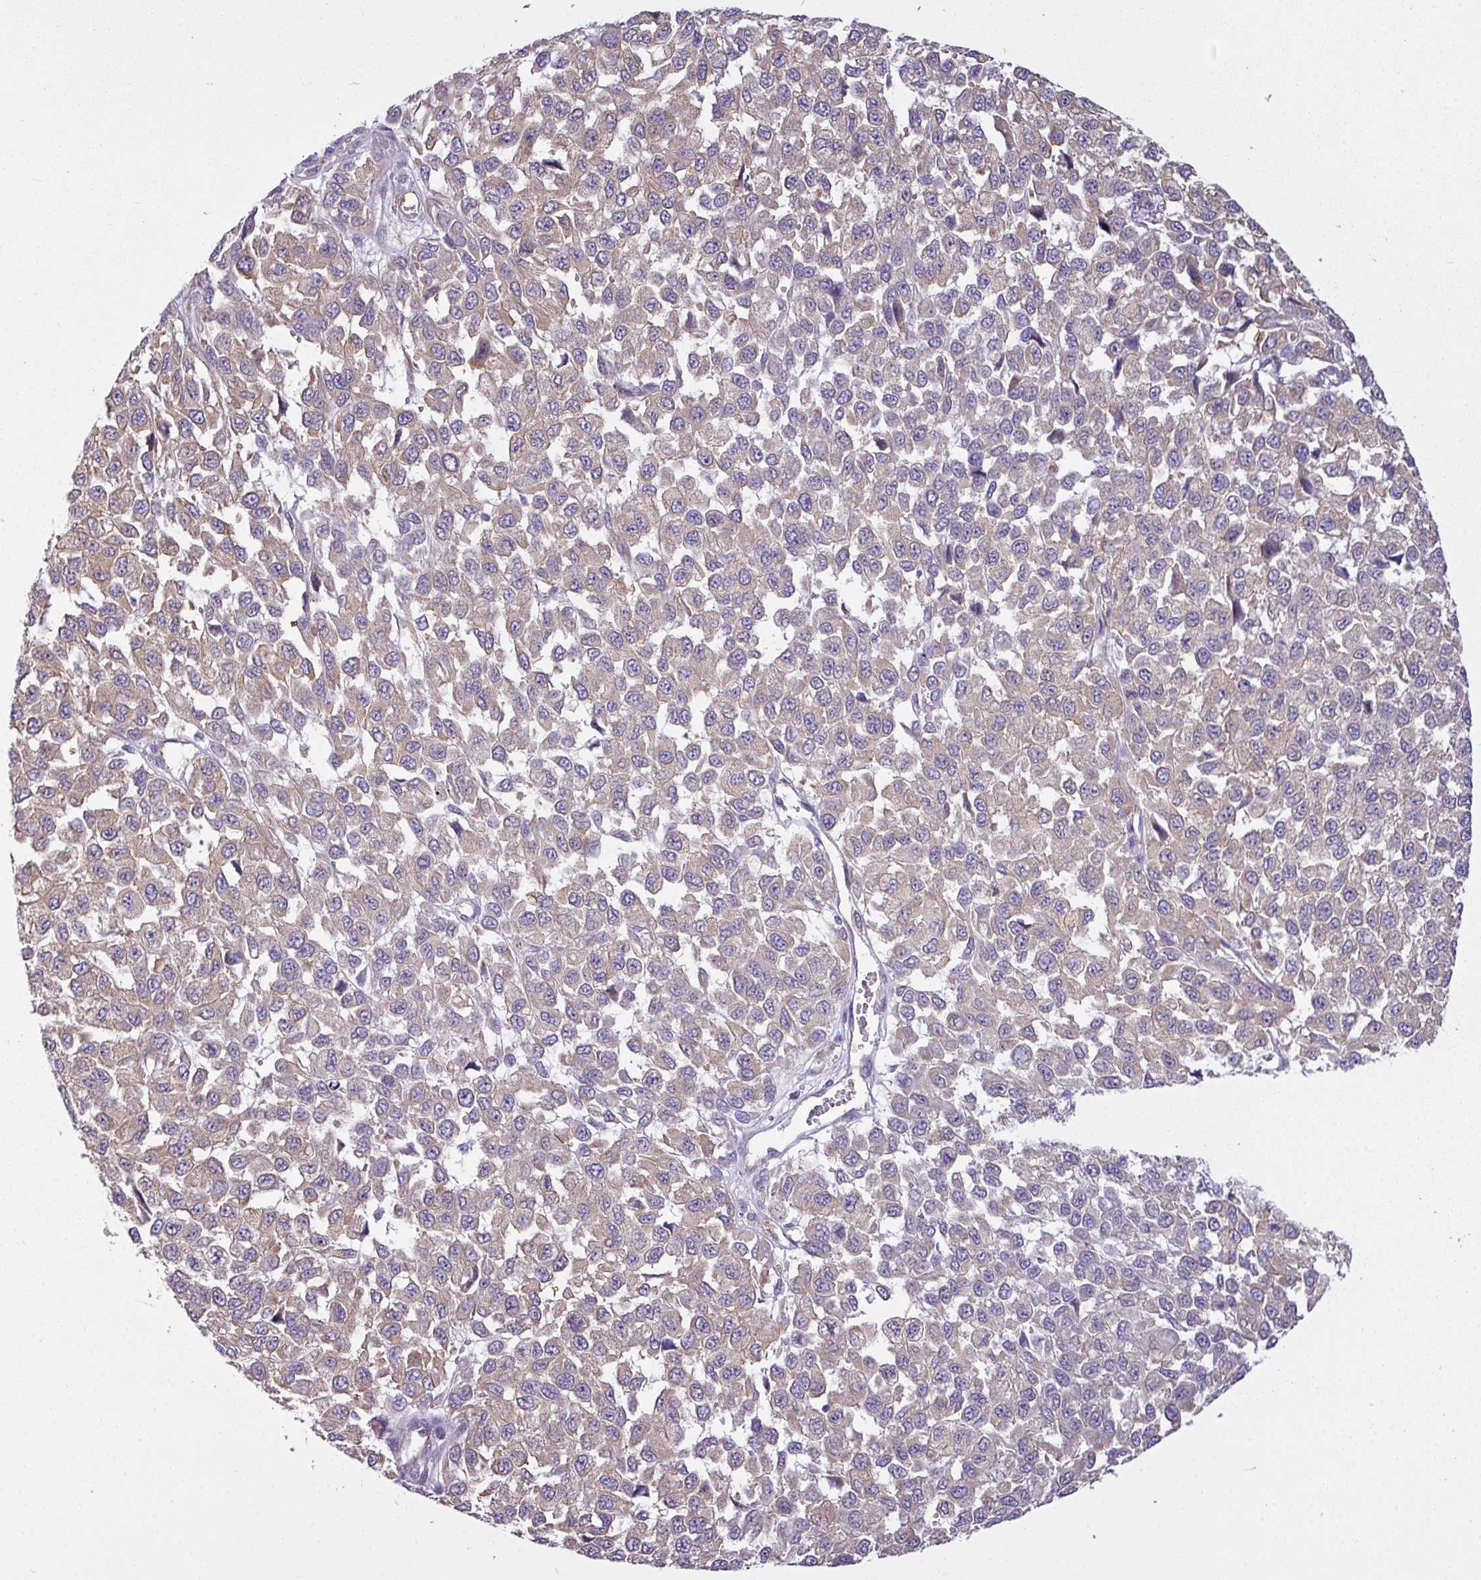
{"staining": {"intensity": "moderate", "quantity": "25%-75%", "location": "cytoplasmic/membranous"}, "tissue": "melanoma", "cell_type": "Tumor cells", "image_type": "cancer", "snomed": [{"axis": "morphology", "description": "Malignant melanoma, NOS"}, {"axis": "topography", "description": "Skin"}], "caption": "Malignant melanoma stained with IHC reveals moderate cytoplasmic/membranous staining in approximately 25%-75% of tumor cells.", "gene": "CAMK2B", "patient": {"sex": "male", "age": 62}}